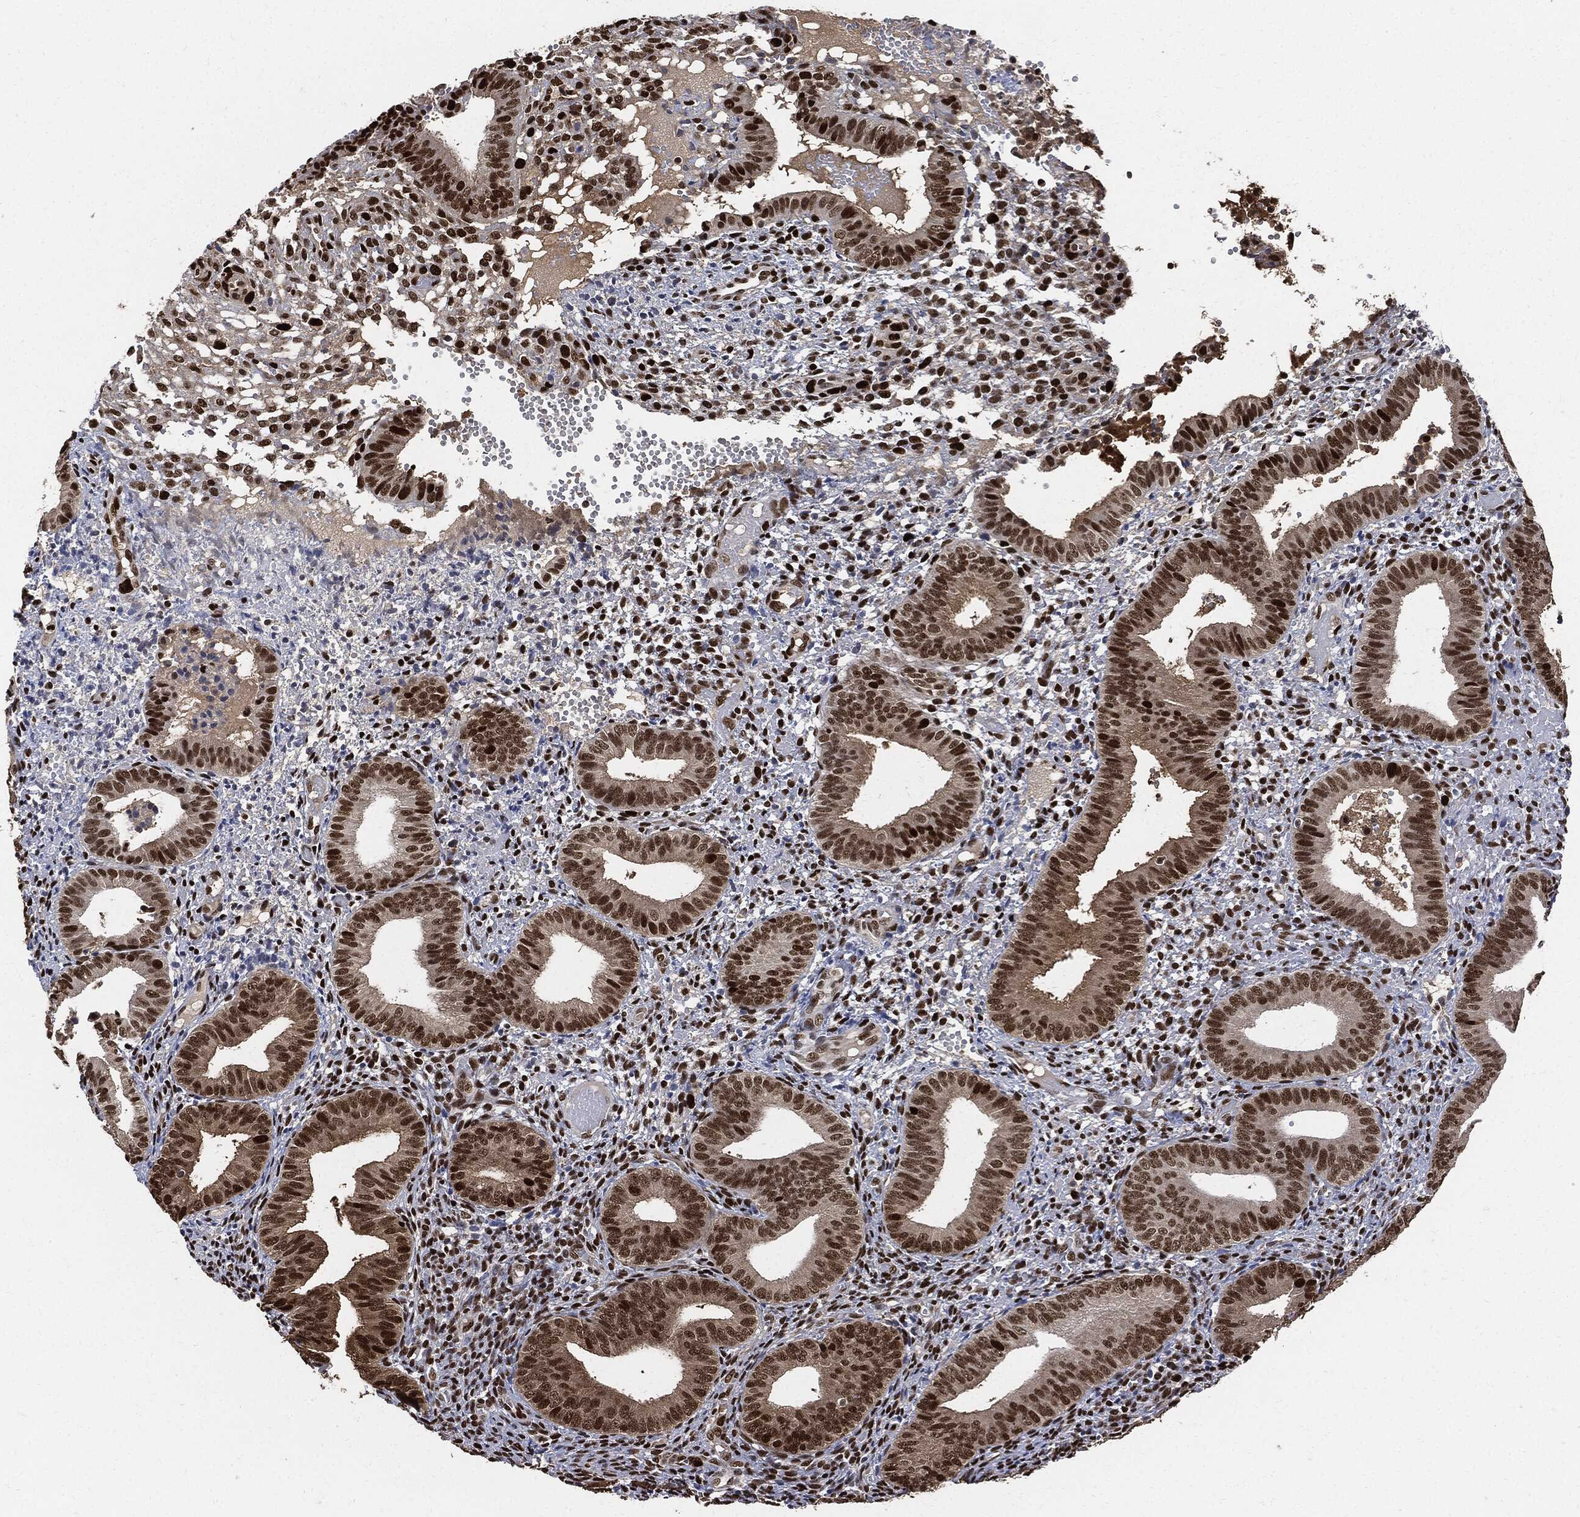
{"staining": {"intensity": "strong", "quantity": ">75%", "location": "nuclear"}, "tissue": "endometrium", "cell_type": "Cells in endometrial stroma", "image_type": "normal", "snomed": [{"axis": "morphology", "description": "Normal tissue, NOS"}, {"axis": "topography", "description": "Endometrium"}], "caption": "IHC of unremarkable human endometrium exhibits high levels of strong nuclear expression in approximately >75% of cells in endometrial stroma. The protein is stained brown, and the nuclei are stained in blue (DAB IHC with brightfield microscopy, high magnification).", "gene": "PCNA", "patient": {"sex": "female", "age": 42}}